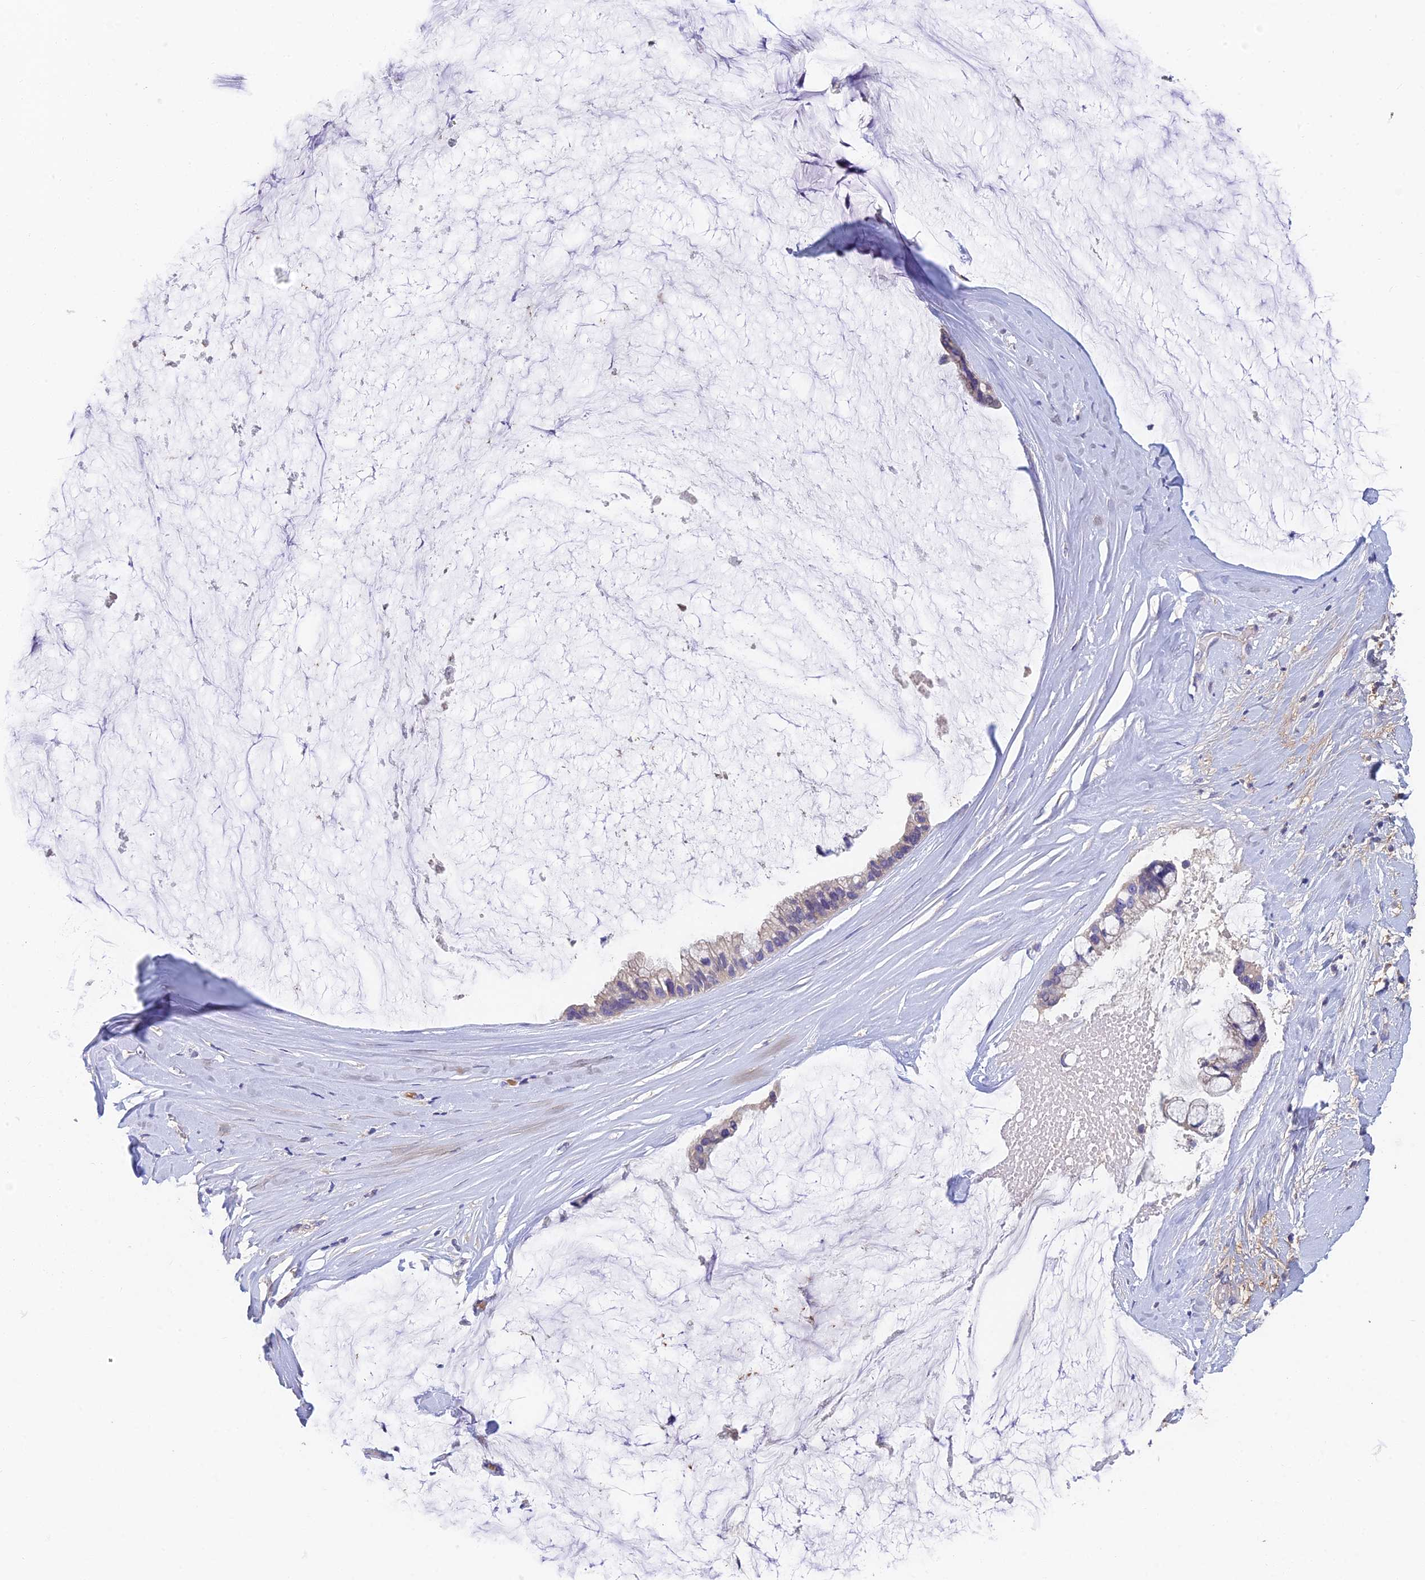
{"staining": {"intensity": "negative", "quantity": "none", "location": "none"}, "tissue": "ovarian cancer", "cell_type": "Tumor cells", "image_type": "cancer", "snomed": [{"axis": "morphology", "description": "Cystadenocarcinoma, mucinous, NOS"}, {"axis": "topography", "description": "Ovary"}], "caption": "Immunohistochemical staining of ovarian cancer shows no significant staining in tumor cells.", "gene": "ADAMTS13", "patient": {"sex": "female", "age": 39}}